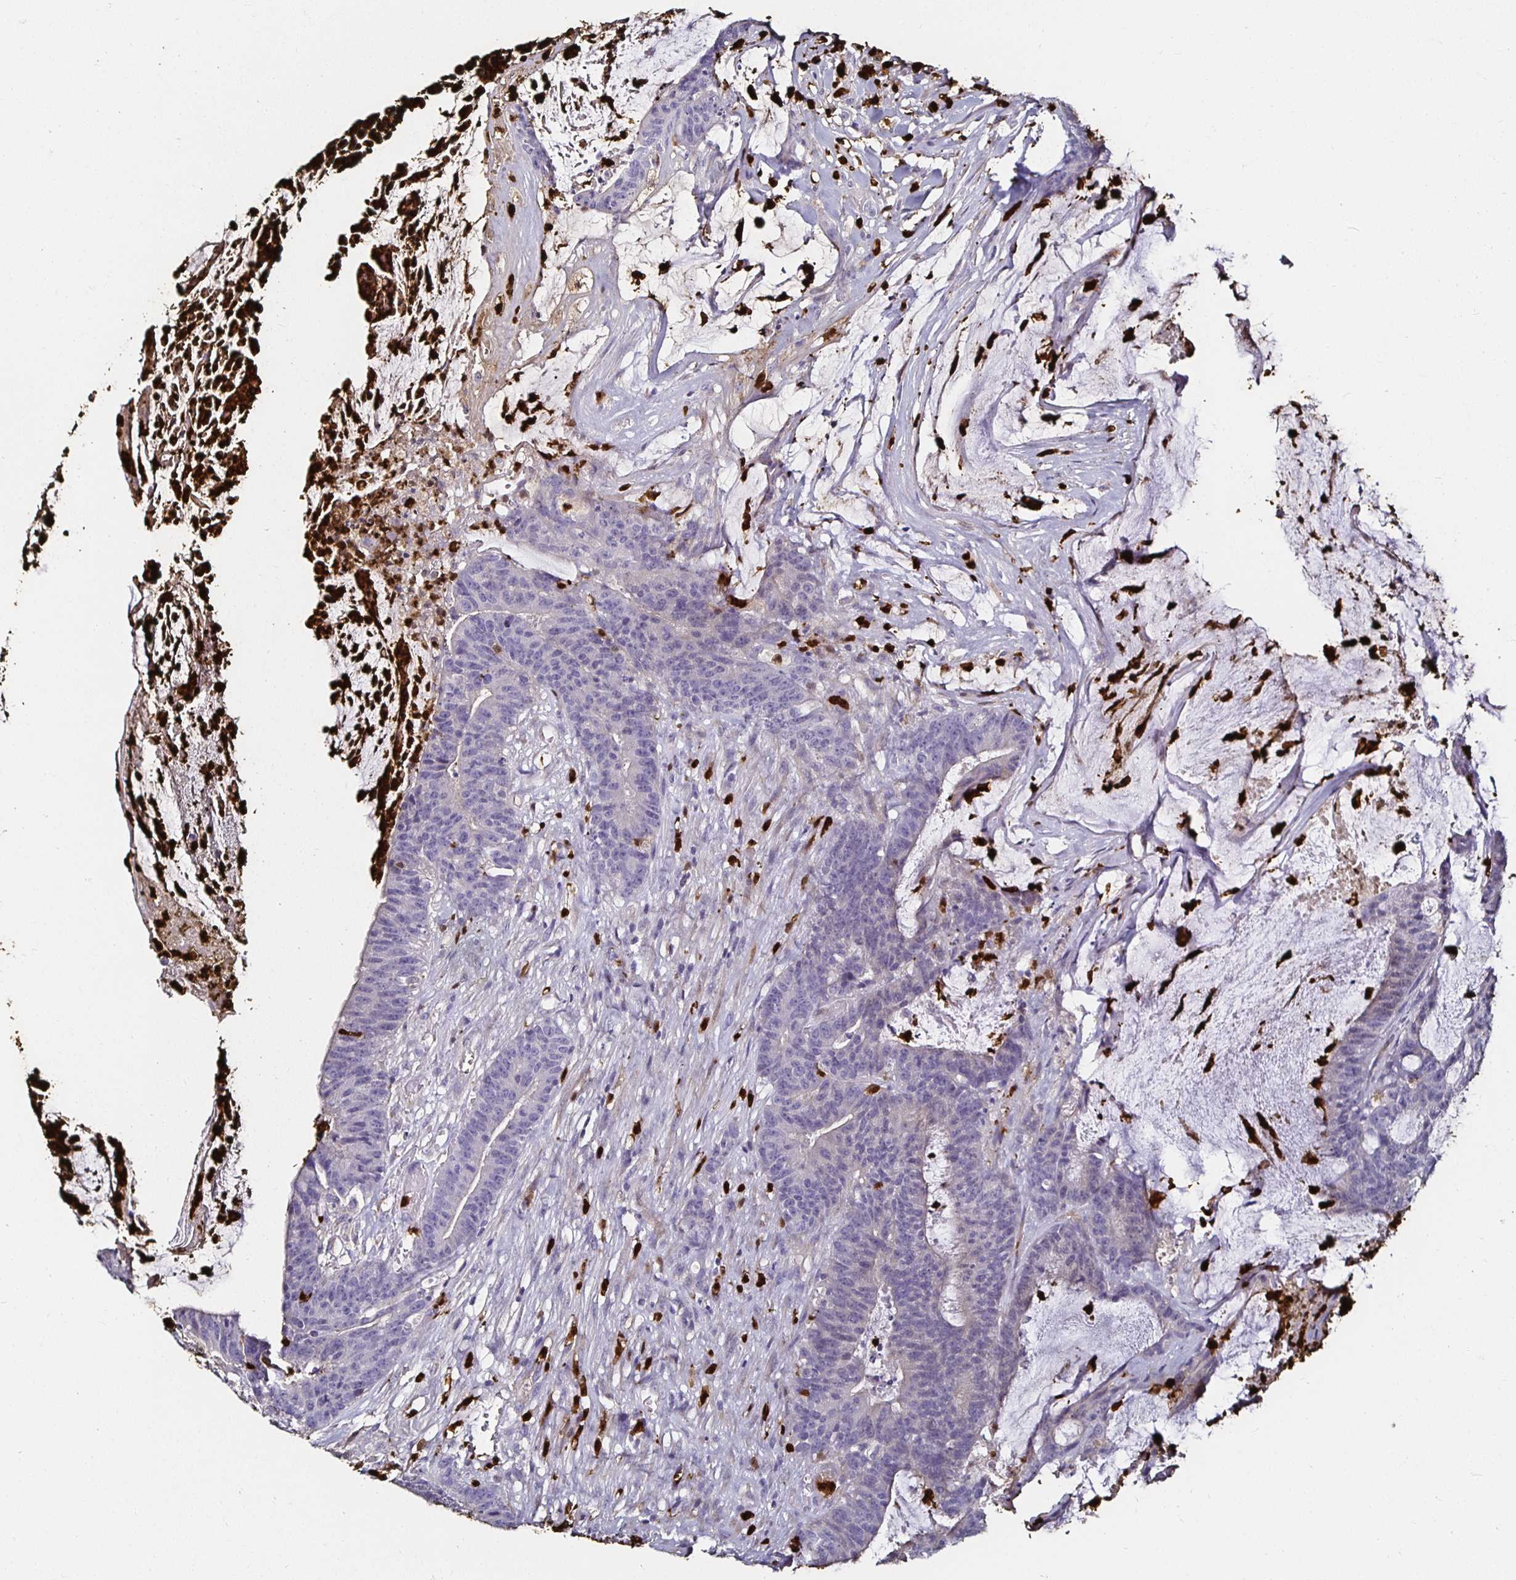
{"staining": {"intensity": "negative", "quantity": "none", "location": "none"}, "tissue": "colorectal cancer", "cell_type": "Tumor cells", "image_type": "cancer", "snomed": [{"axis": "morphology", "description": "Adenocarcinoma, NOS"}, {"axis": "topography", "description": "Colon"}], "caption": "Adenocarcinoma (colorectal) was stained to show a protein in brown. There is no significant staining in tumor cells.", "gene": "TLR4", "patient": {"sex": "female", "age": 78}}